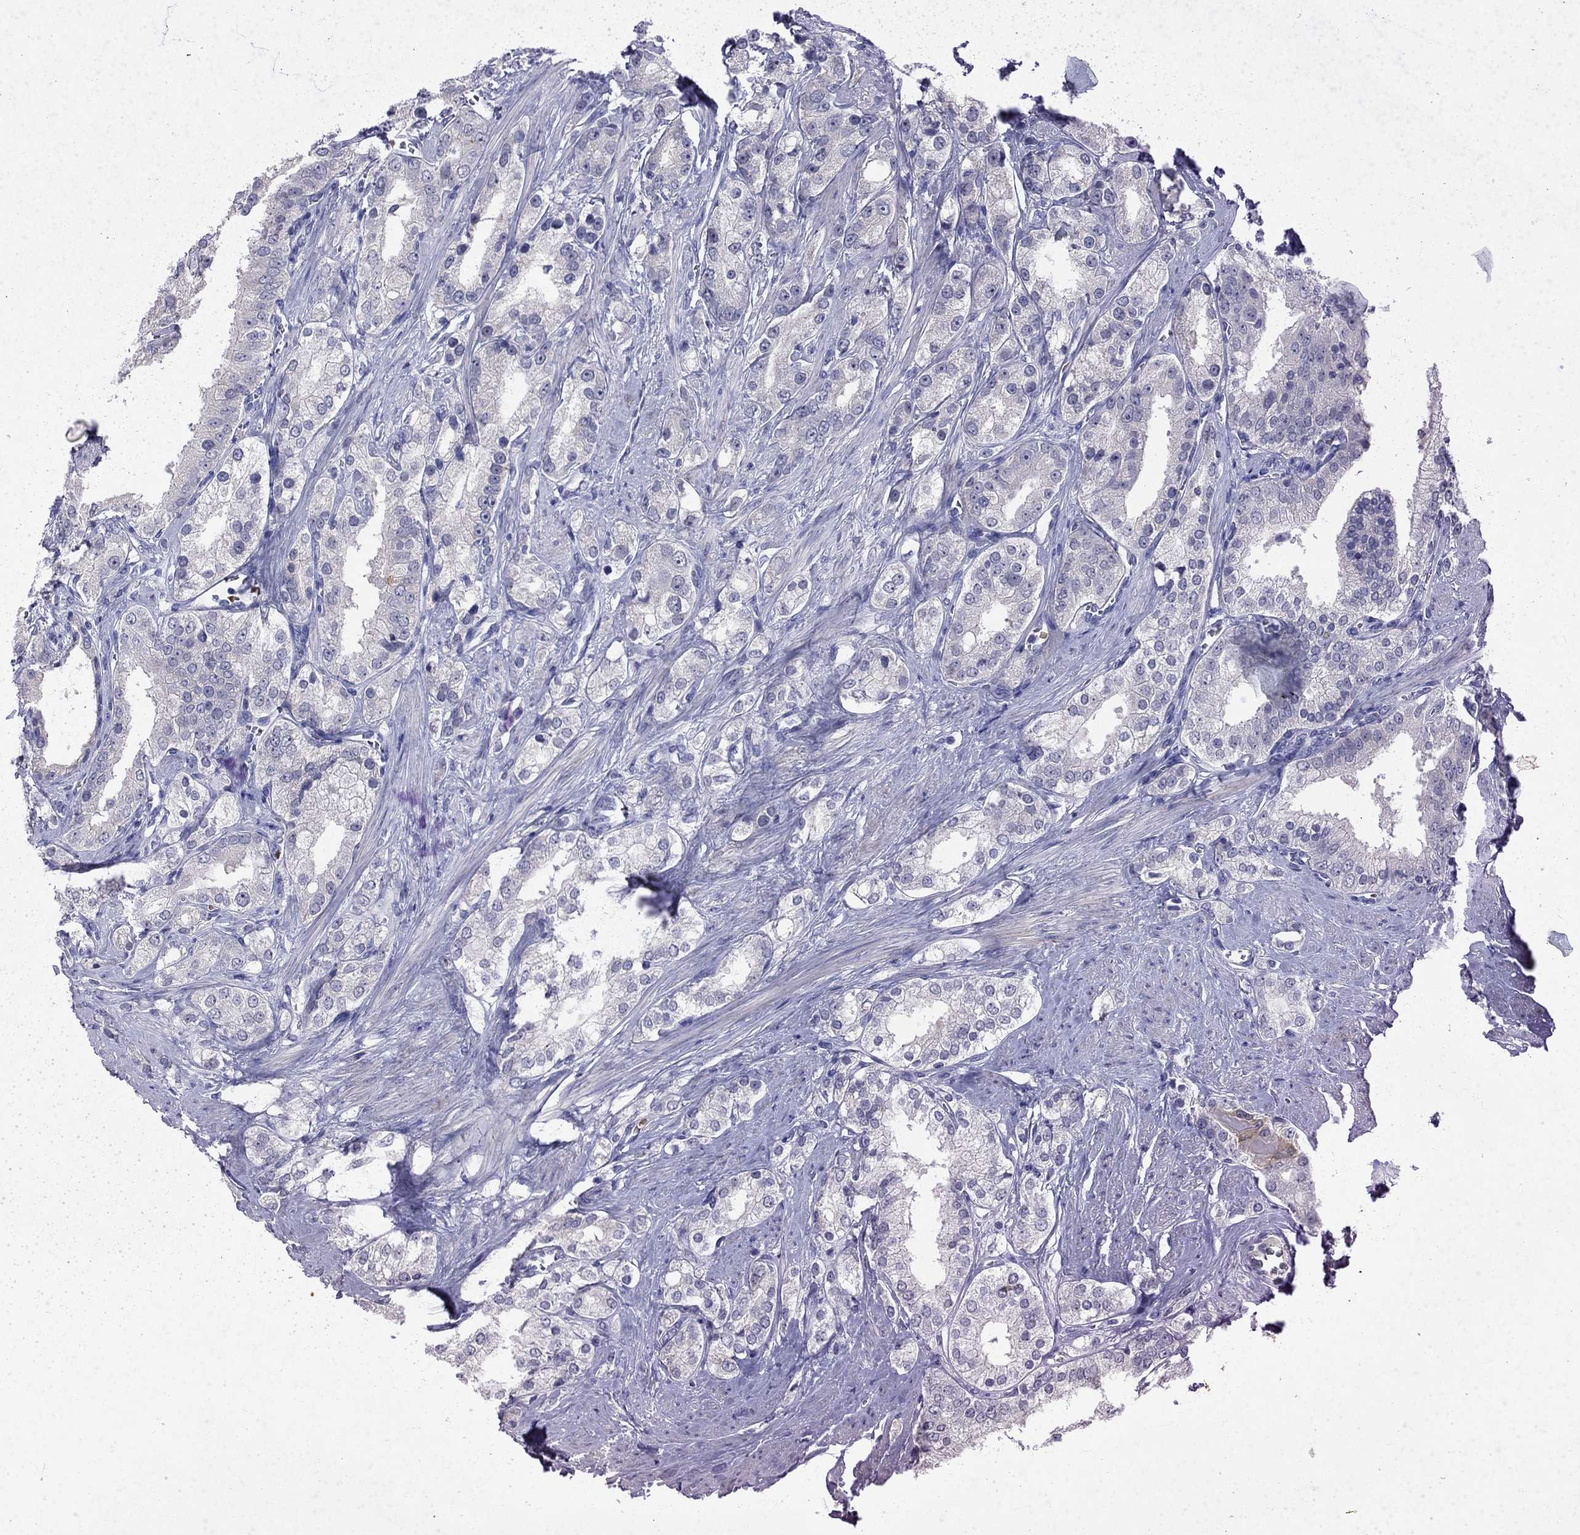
{"staining": {"intensity": "negative", "quantity": "none", "location": "none"}, "tissue": "prostate cancer", "cell_type": "Tumor cells", "image_type": "cancer", "snomed": [{"axis": "morphology", "description": "Adenocarcinoma, NOS"}, {"axis": "topography", "description": "Prostate and seminal vesicle, NOS"}, {"axis": "topography", "description": "Prostate"}], "caption": "Micrograph shows no protein expression in tumor cells of prostate adenocarcinoma tissue.", "gene": "ENPP6", "patient": {"sex": "male", "age": 67}}